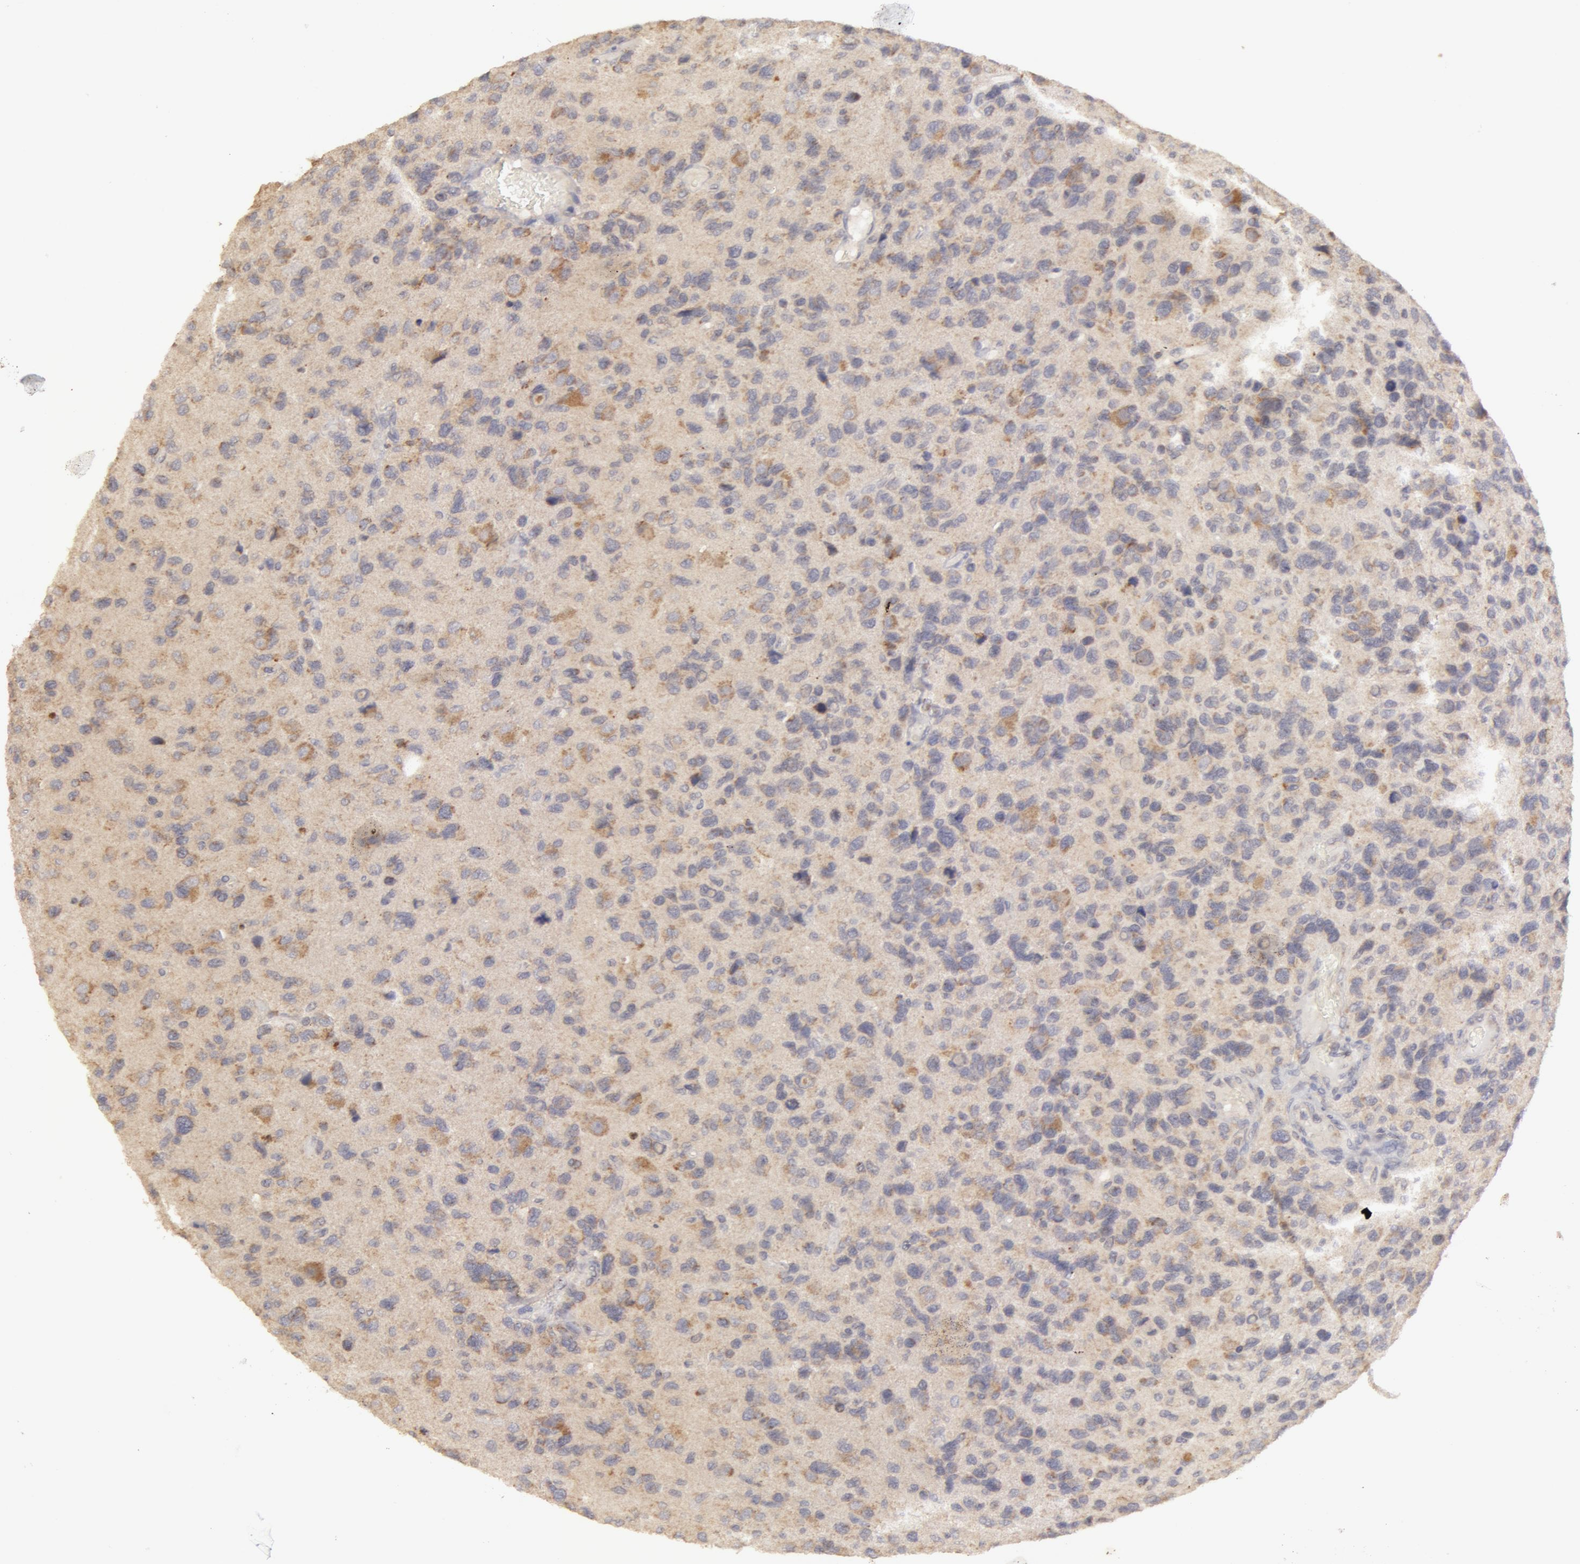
{"staining": {"intensity": "negative", "quantity": "none", "location": "none"}, "tissue": "glioma", "cell_type": "Tumor cells", "image_type": "cancer", "snomed": [{"axis": "morphology", "description": "Glioma, malignant, High grade"}, {"axis": "topography", "description": "Brain"}], "caption": "Immunohistochemical staining of glioma reveals no significant staining in tumor cells. (DAB (3,3'-diaminobenzidine) IHC with hematoxylin counter stain).", "gene": "ADPRH", "patient": {"sex": "male", "age": 77}}